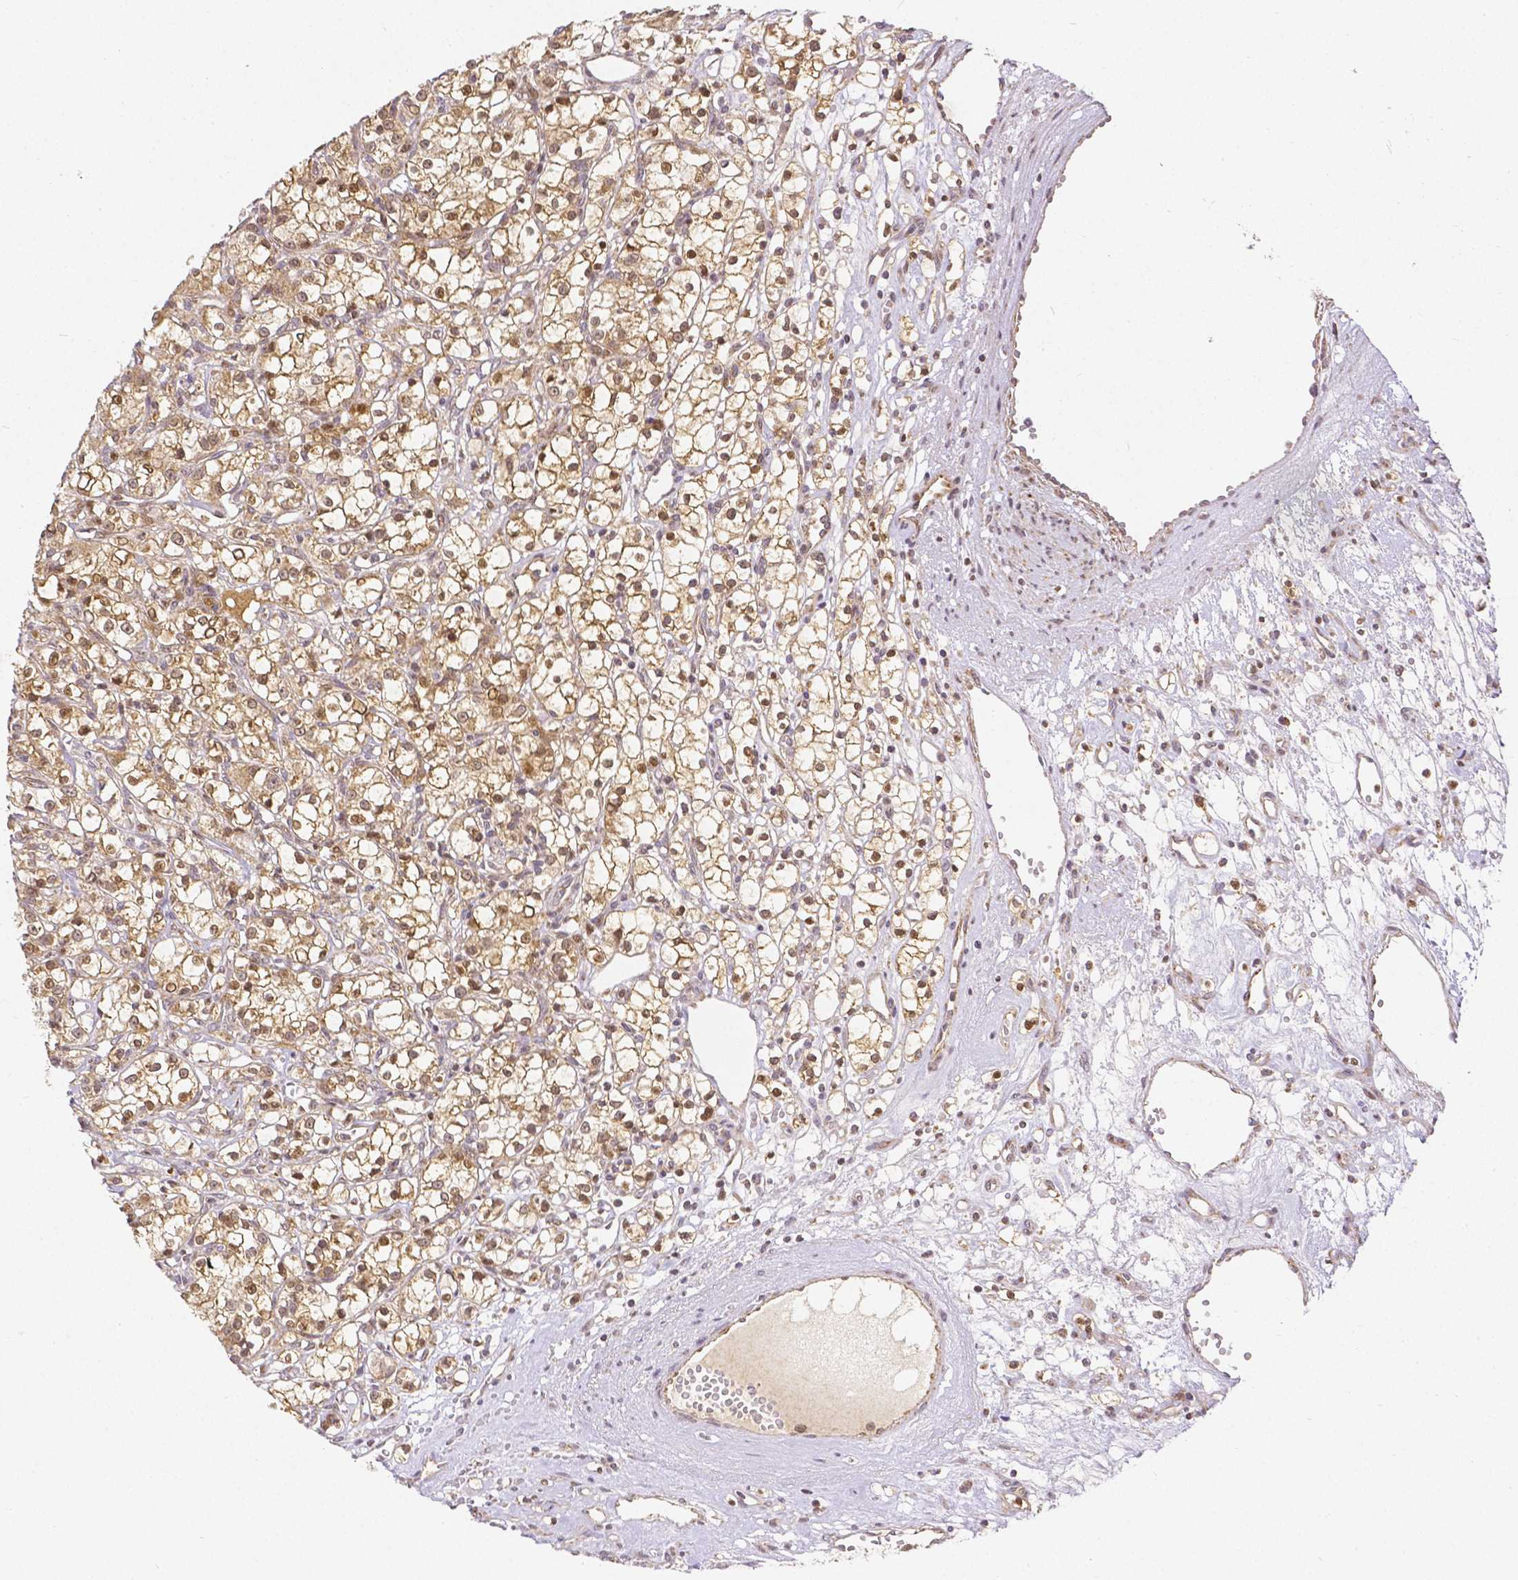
{"staining": {"intensity": "moderate", "quantity": ">75%", "location": "cytoplasmic/membranous,nuclear"}, "tissue": "renal cancer", "cell_type": "Tumor cells", "image_type": "cancer", "snomed": [{"axis": "morphology", "description": "Adenocarcinoma, NOS"}, {"axis": "topography", "description": "Kidney"}], "caption": "Human renal cancer stained for a protein (brown) displays moderate cytoplasmic/membranous and nuclear positive positivity in approximately >75% of tumor cells.", "gene": "RHOT1", "patient": {"sex": "female", "age": 59}}